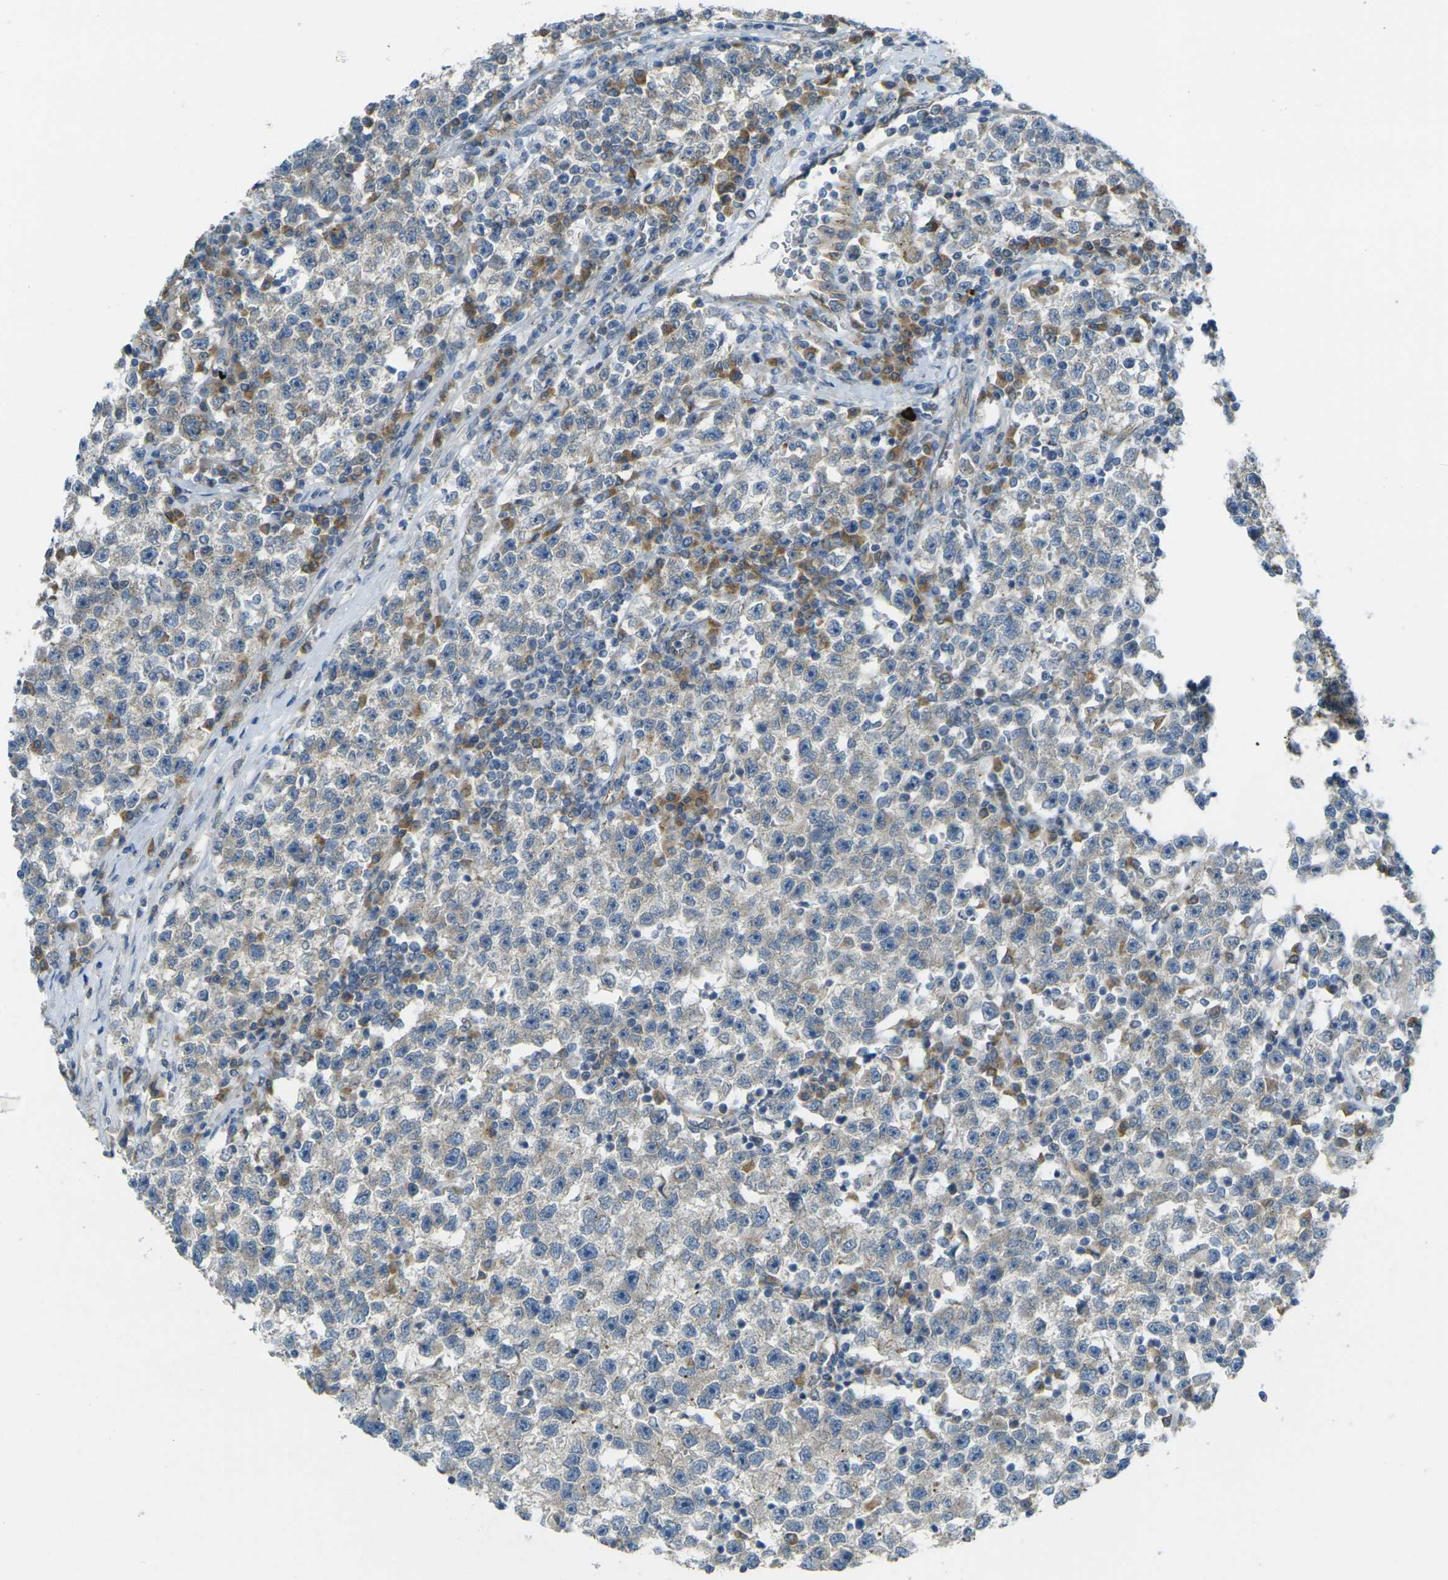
{"staining": {"intensity": "negative", "quantity": "none", "location": "none"}, "tissue": "testis cancer", "cell_type": "Tumor cells", "image_type": "cancer", "snomed": [{"axis": "morphology", "description": "Seminoma, NOS"}, {"axis": "topography", "description": "Testis"}], "caption": "Tumor cells show no significant expression in testis cancer (seminoma).", "gene": "RHBDD1", "patient": {"sex": "male", "age": 22}}